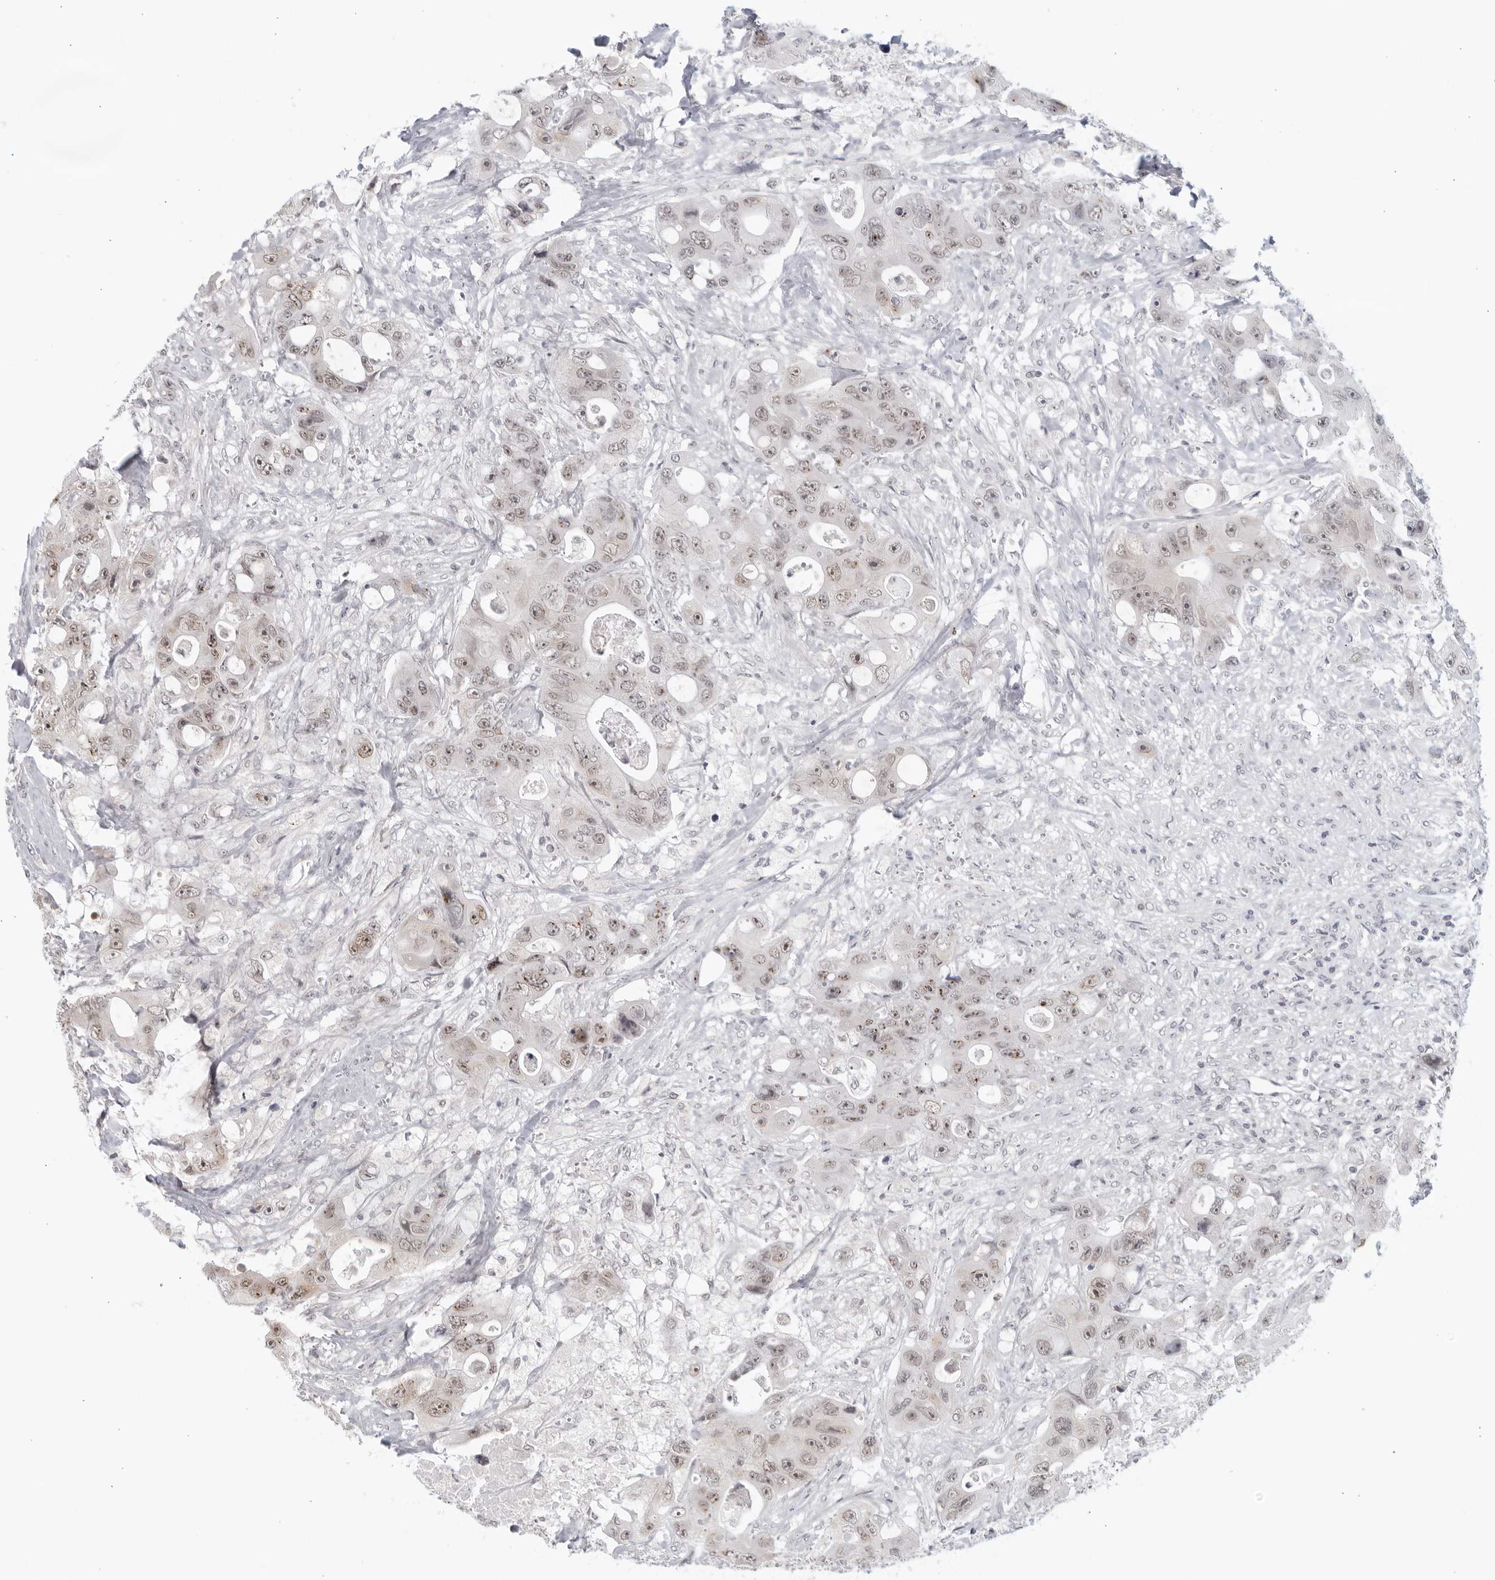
{"staining": {"intensity": "weak", "quantity": "25%-75%", "location": "nuclear"}, "tissue": "colorectal cancer", "cell_type": "Tumor cells", "image_type": "cancer", "snomed": [{"axis": "morphology", "description": "Adenocarcinoma, NOS"}, {"axis": "topography", "description": "Colon"}], "caption": "Weak nuclear positivity is present in approximately 25%-75% of tumor cells in colorectal cancer.", "gene": "RAB11FIP3", "patient": {"sex": "female", "age": 46}}